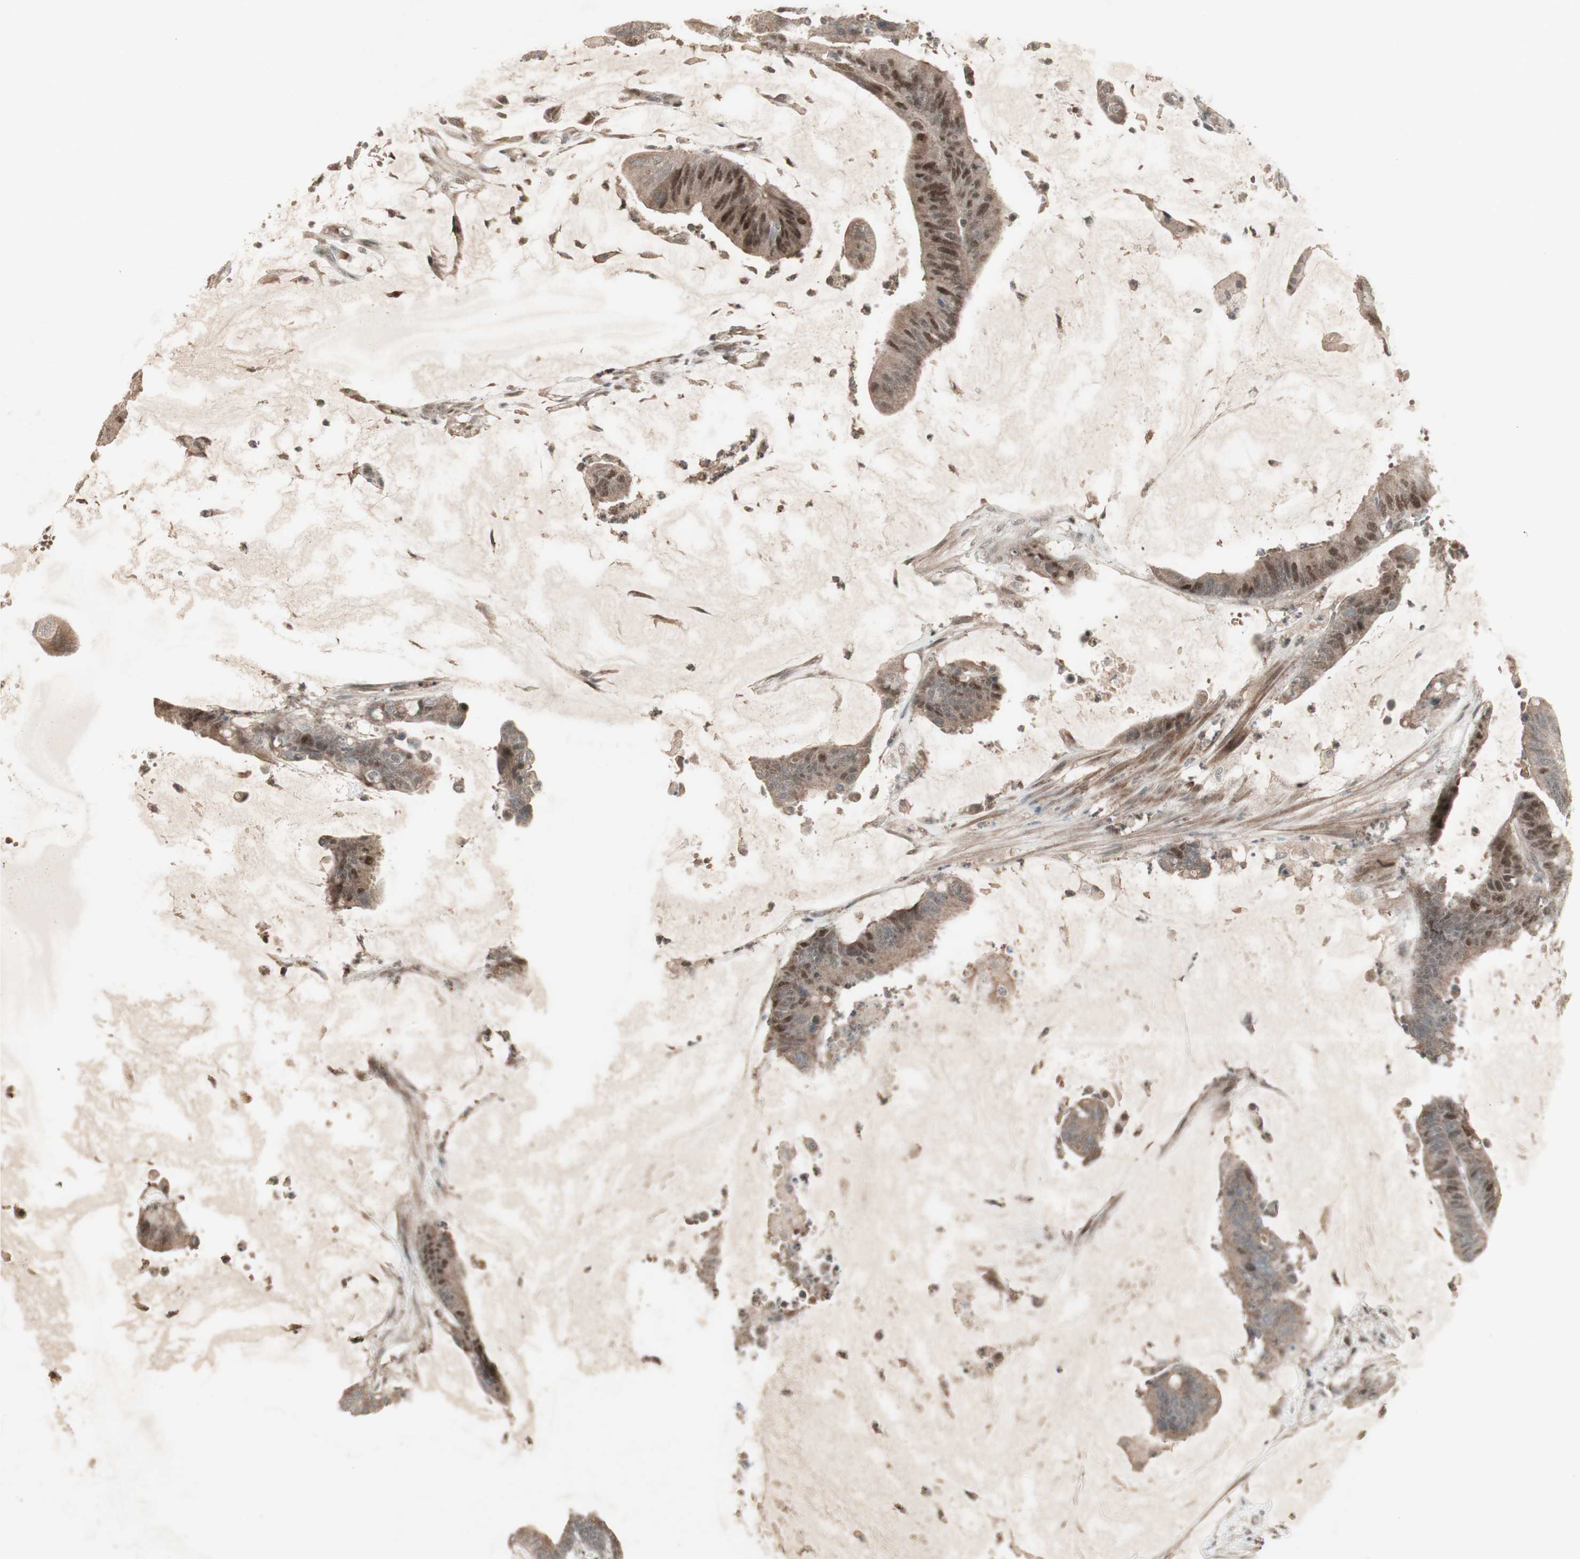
{"staining": {"intensity": "moderate", "quantity": ">75%", "location": "cytoplasmic/membranous,nuclear"}, "tissue": "colorectal cancer", "cell_type": "Tumor cells", "image_type": "cancer", "snomed": [{"axis": "morphology", "description": "Adenocarcinoma, NOS"}, {"axis": "topography", "description": "Rectum"}], "caption": "Protein staining exhibits moderate cytoplasmic/membranous and nuclear positivity in about >75% of tumor cells in adenocarcinoma (colorectal).", "gene": "MSH6", "patient": {"sex": "female", "age": 66}}